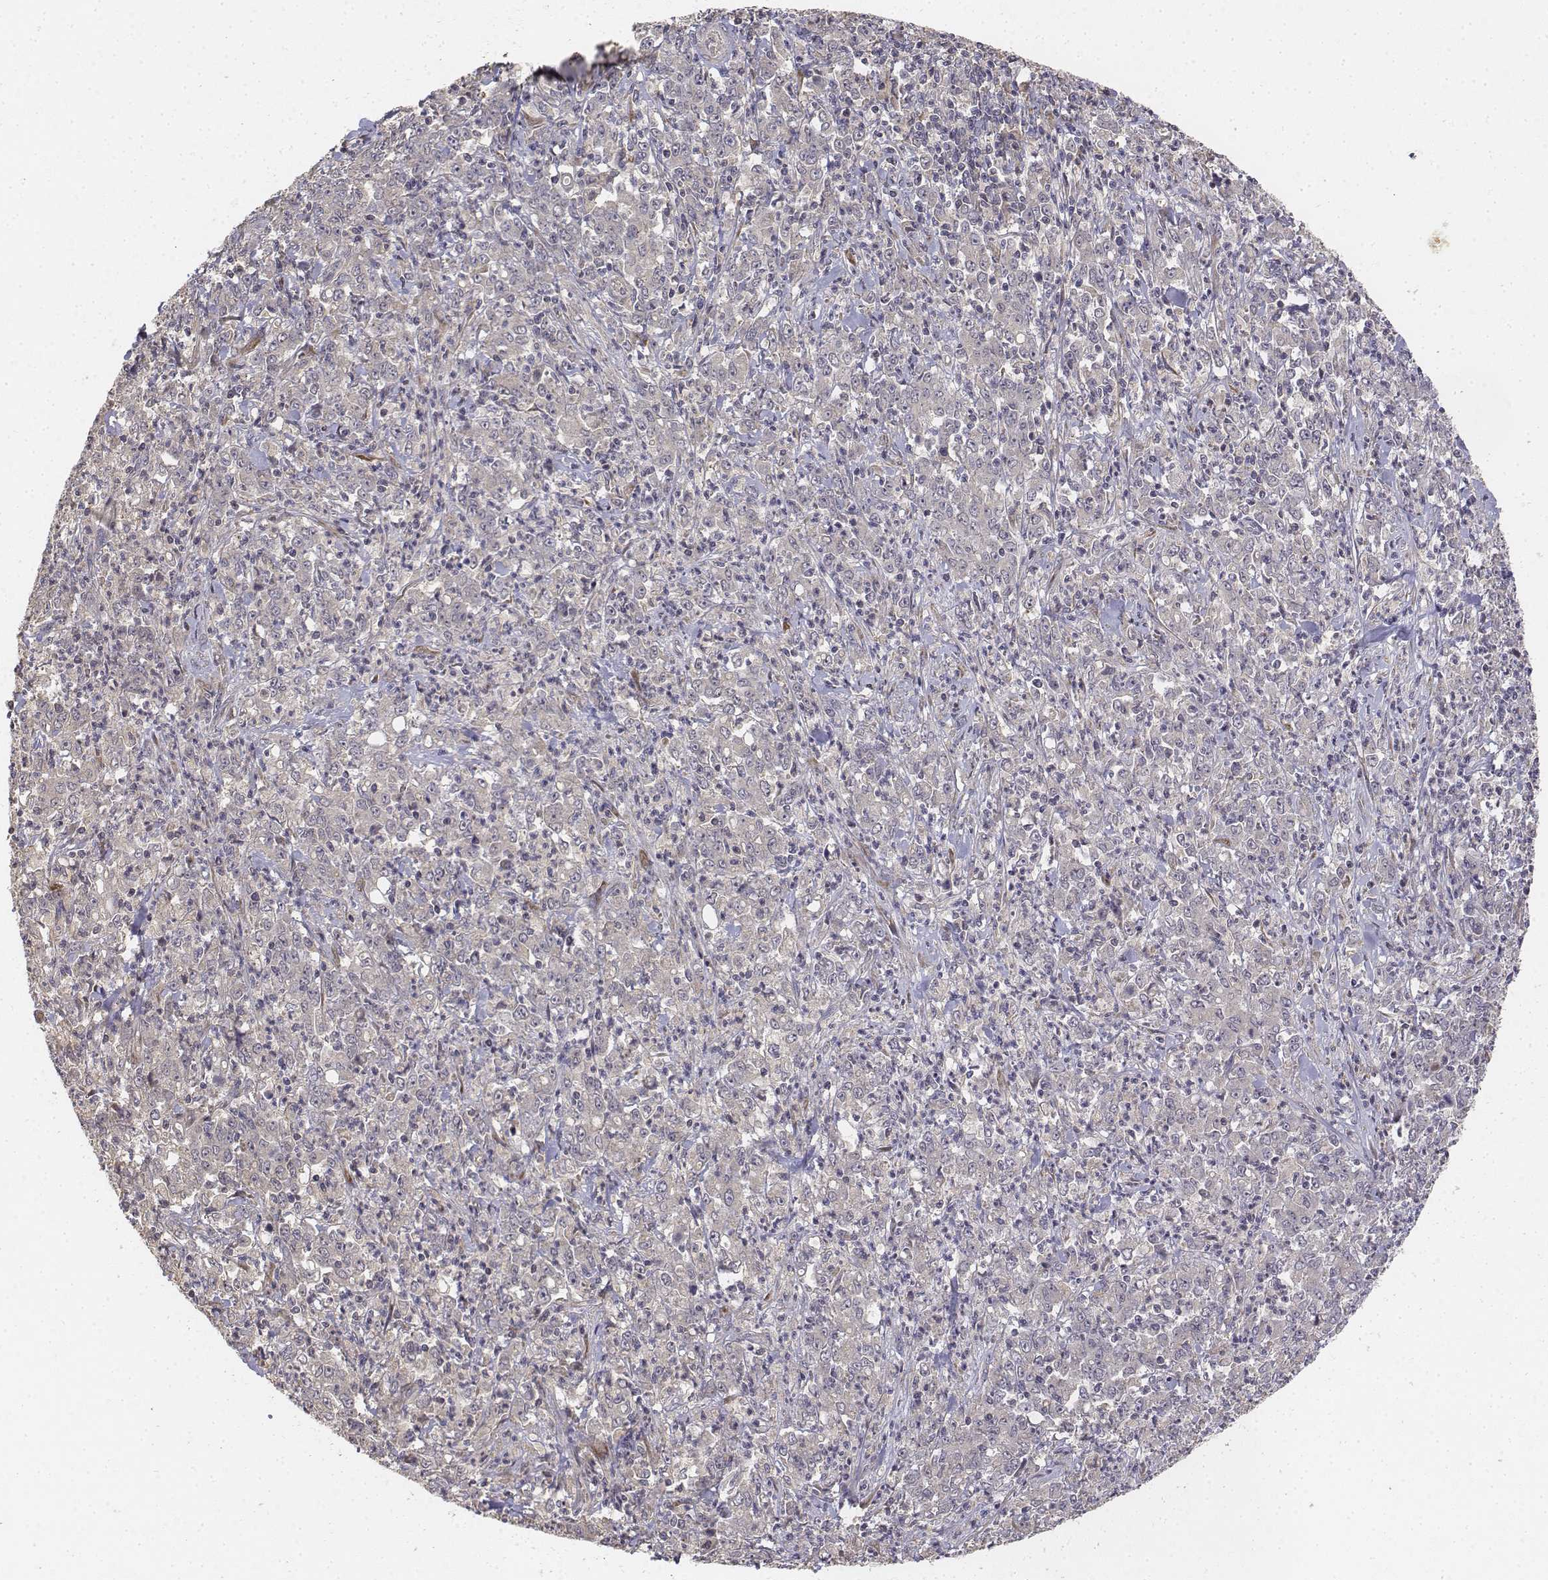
{"staining": {"intensity": "negative", "quantity": "none", "location": "none"}, "tissue": "stomach cancer", "cell_type": "Tumor cells", "image_type": "cancer", "snomed": [{"axis": "morphology", "description": "Adenocarcinoma, NOS"}, {"axis": "topography", "description": "Stomach, lower"}], "caption": "This photomicrograph is of stomach cancer stained with immunohistochemistry (IHC) to label a protein in brown with the nuclei are counter-stained blue. There is no expression in tumor cells. The staining was performed using DAB (3,3'-diaminobenzidine) to visualize the protein expression in brown, while the nuclei were stained in blue with hematoxylin (Magnification: 20x).", "gene": "FBXO21", "patient": {"sex": "female", "age": 71}}